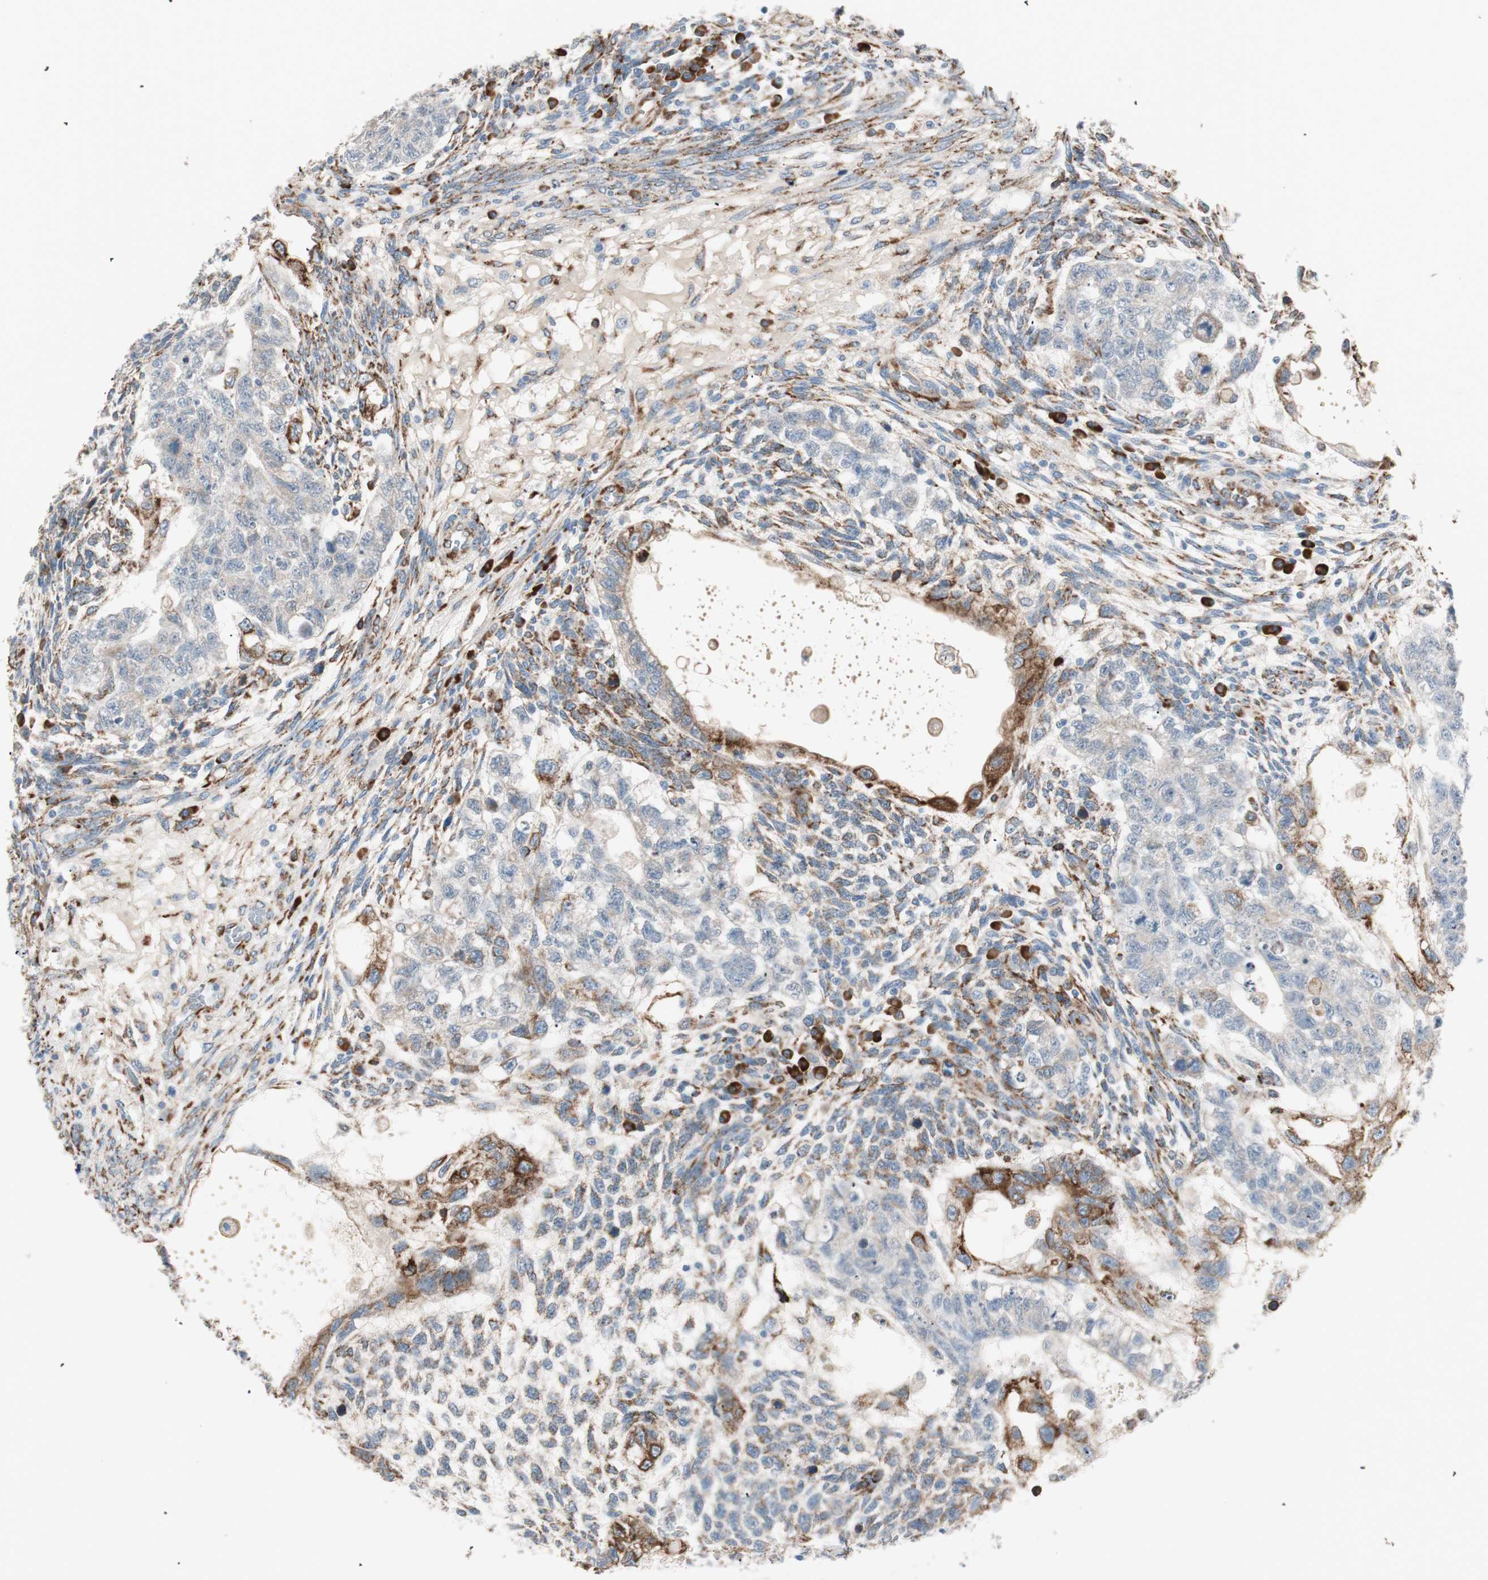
{"staining": {"intensity": "weak", "quantity": "25%-75%", "location": "cytoplasmic/membranous"}, "tissue": "testis cancer", "cell_type": "Tumor cells", "image_type": "cancer", "snomed": [{"axis": "morphology", "description": "Normal tissue, NOS"}, {"axis": "morphology", "description": "Carcinoma, Embryonal, NOS"}, {"axis": "topography", "description": "Testis"}], "caption": "A high-resolution micrograph shows immunohistochemistry staining of embryonal carcinoma (testis), which reveals weak cytoplasmic/membranous positivity in approximately 25%-75% of tumor cells.", "gene": "P4HTM", "patient": {"sex": "male", "age": 36}}